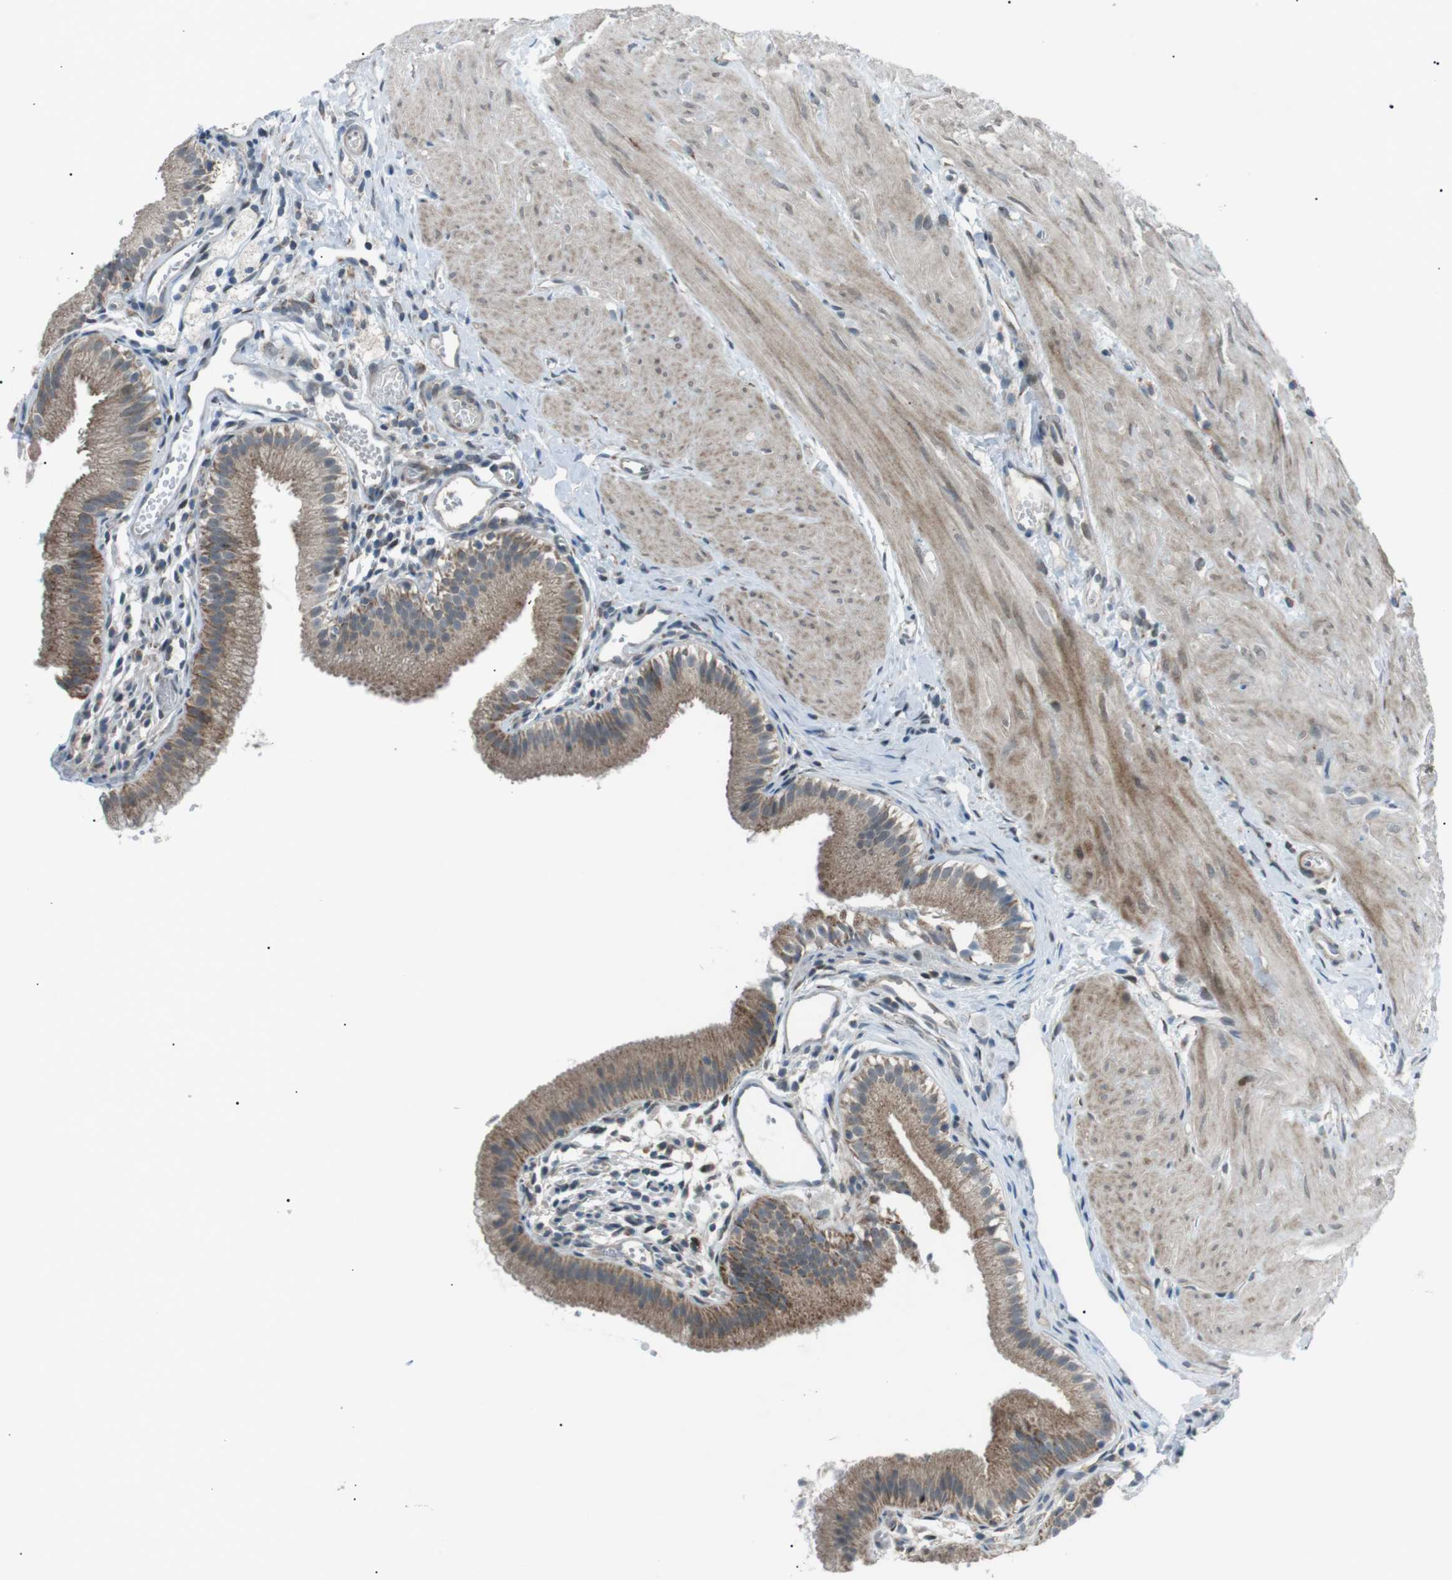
{"staining": {"intensity": "moderate", "quantity": ">75%", "location": "cytoplasmic/membranous"}, "tissue": "gallbladder", "cell_type": "Glandular cells", "image_type": "normal", "snomed": [{"axis": "morphology", "description": "Normal tissue, NOS"}, {"axis": "topography", "description": "Gallbladder"}], "caption": "An IHC photomicrograph of normal tissue is shown. Protein staining in brown labels moderate cytoplasmic/membranous positivity in gallbladder within glandular cells. The staining was performed using DAB (3,3'-diaminobenzidine) to visualize the protein expression in brown, while the nuclei were stained in blue with hematoxylin (Magnification: 20x).", "gene": "ARID5B", "patient": {"sex": "female", "age": 26}}